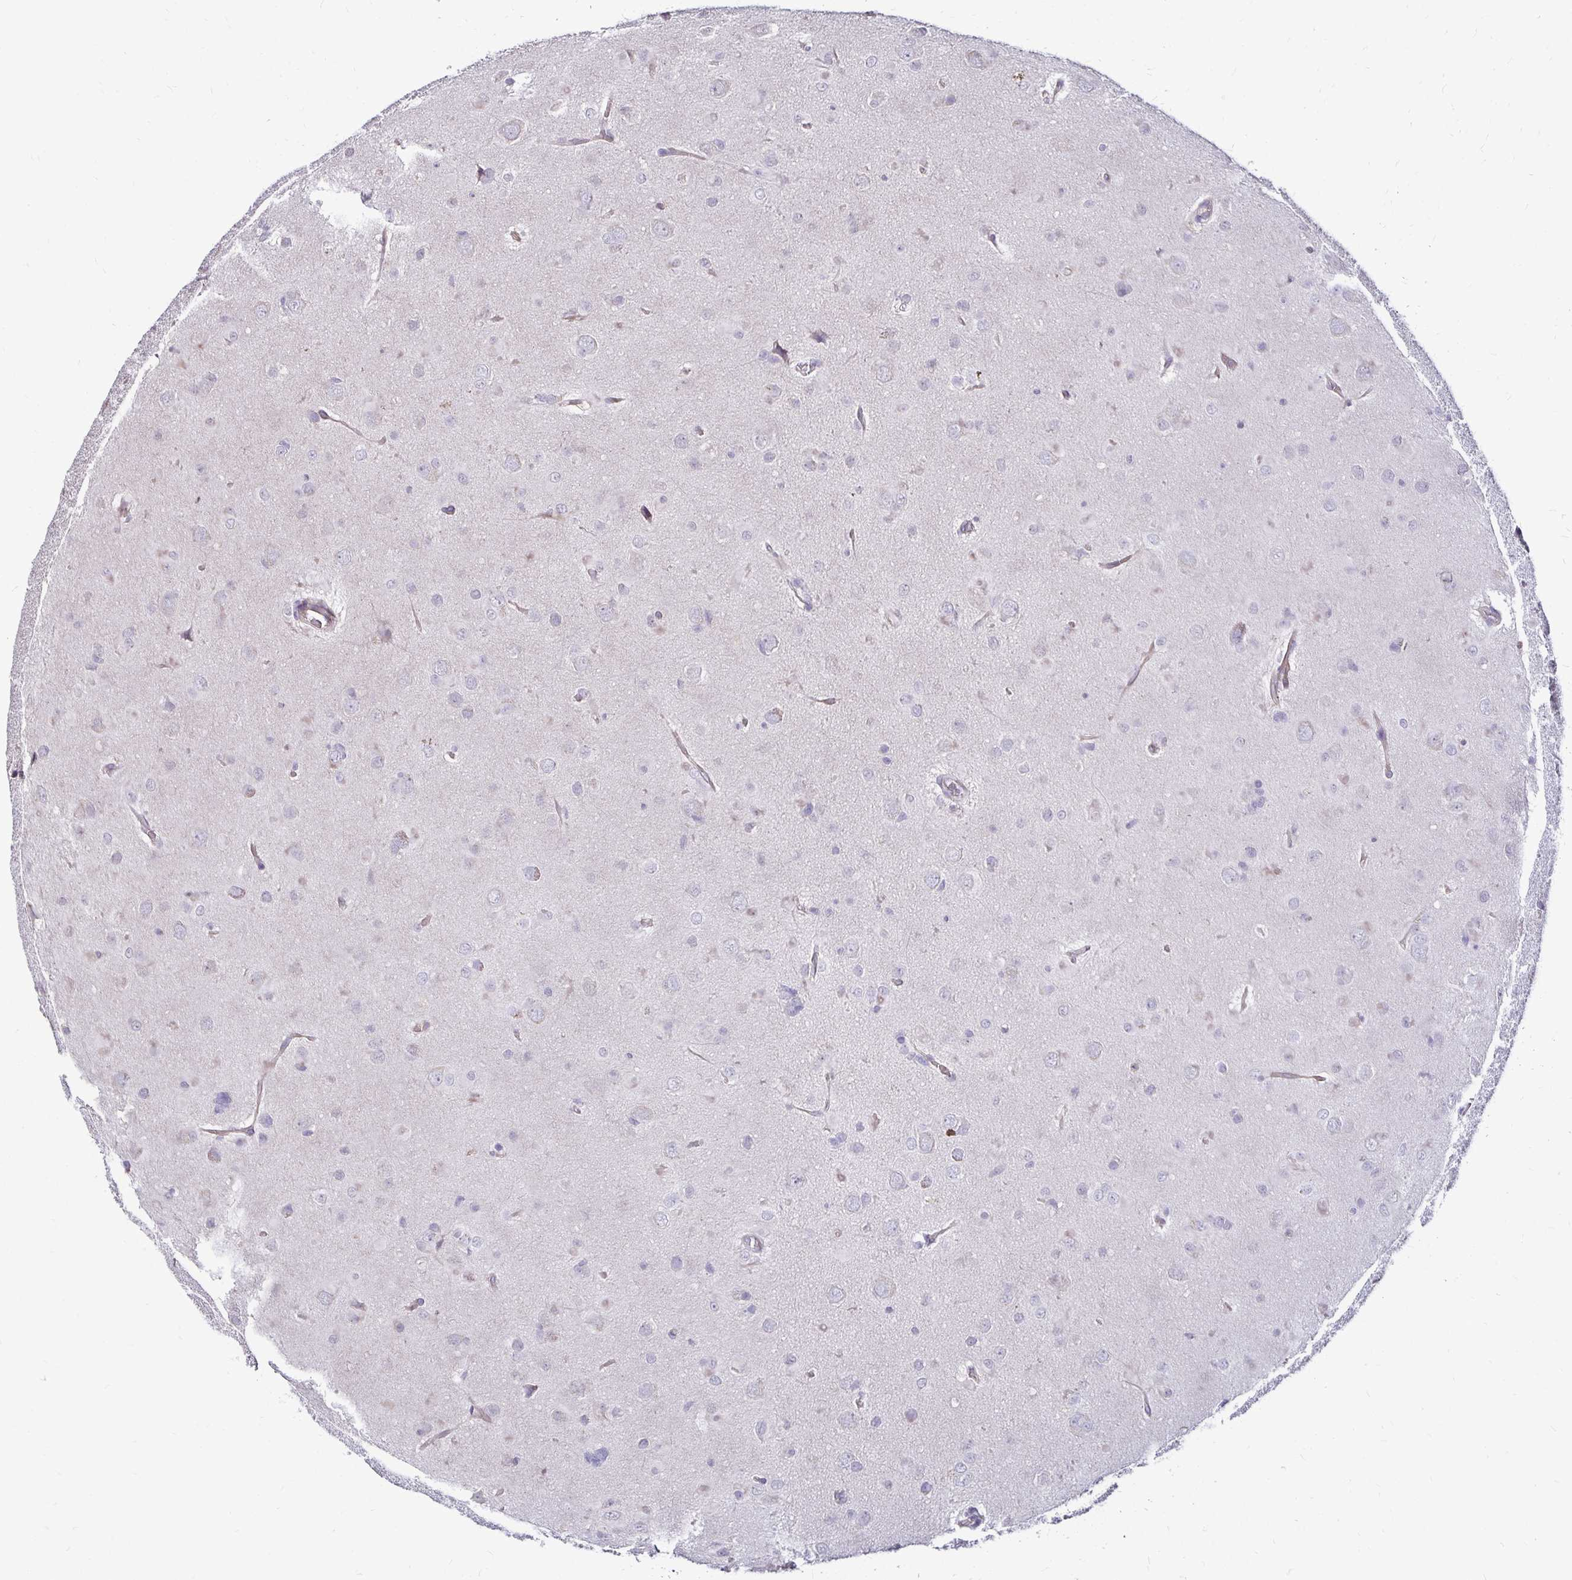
{"staining": {"intensity": "negative", "quantity": "none", "location": "none"}, "tissue": "glioma", "cell_type": "Tumor cells", "image_type": "cancer", "snomed": [{"axis": "morphology", "description": "Glioma, malignant, Low grade"}, {"axis": "topography", "description": "Brain"}], "caption": "DAB (3,3'-diaminobenzidine) immunohistochemical staining of glioma shows no significant expression in tumor cells.", "gene": "ITGB1", "patient": {"sex": "male", "age": 58}}